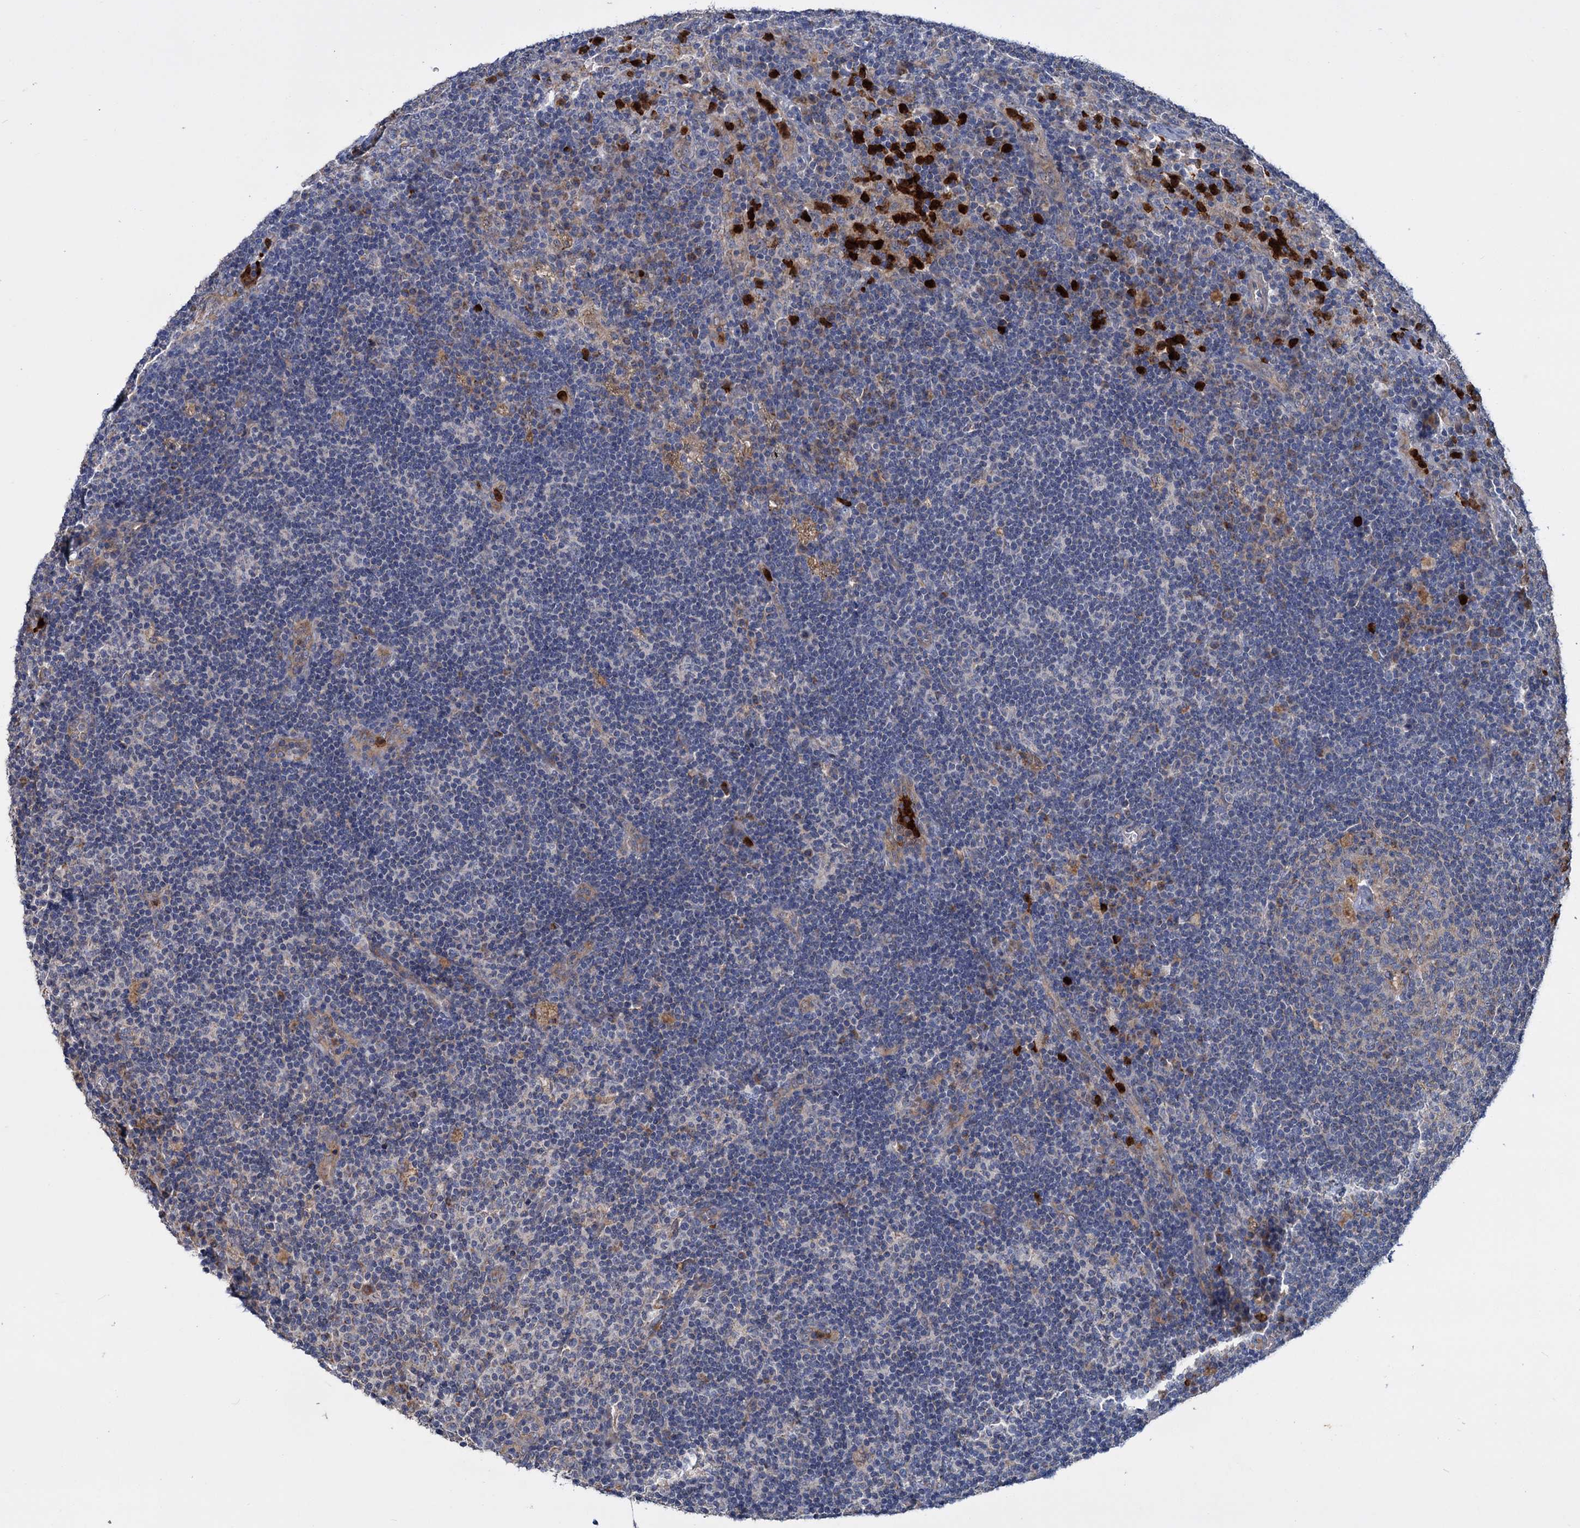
{"staining": {"intensity": "negative", "quantity": "none", "location": "none"}, "tissue": "lymph node", "cell_type": "Germinal center cells", "image_type": "normal", "snomed": [{"axis": "morphology", "description": "Normal tissue, NOS"}, {"axis": "topography", "description": "Lymph node"}], "caption": "This is an immunohistochemistry (IHC) photomicrograph of normal lymph node. There is no positivity in germinal center cells.", "gene": "DYNC2H1", "patient": {"sex": "female", "age": 70}}